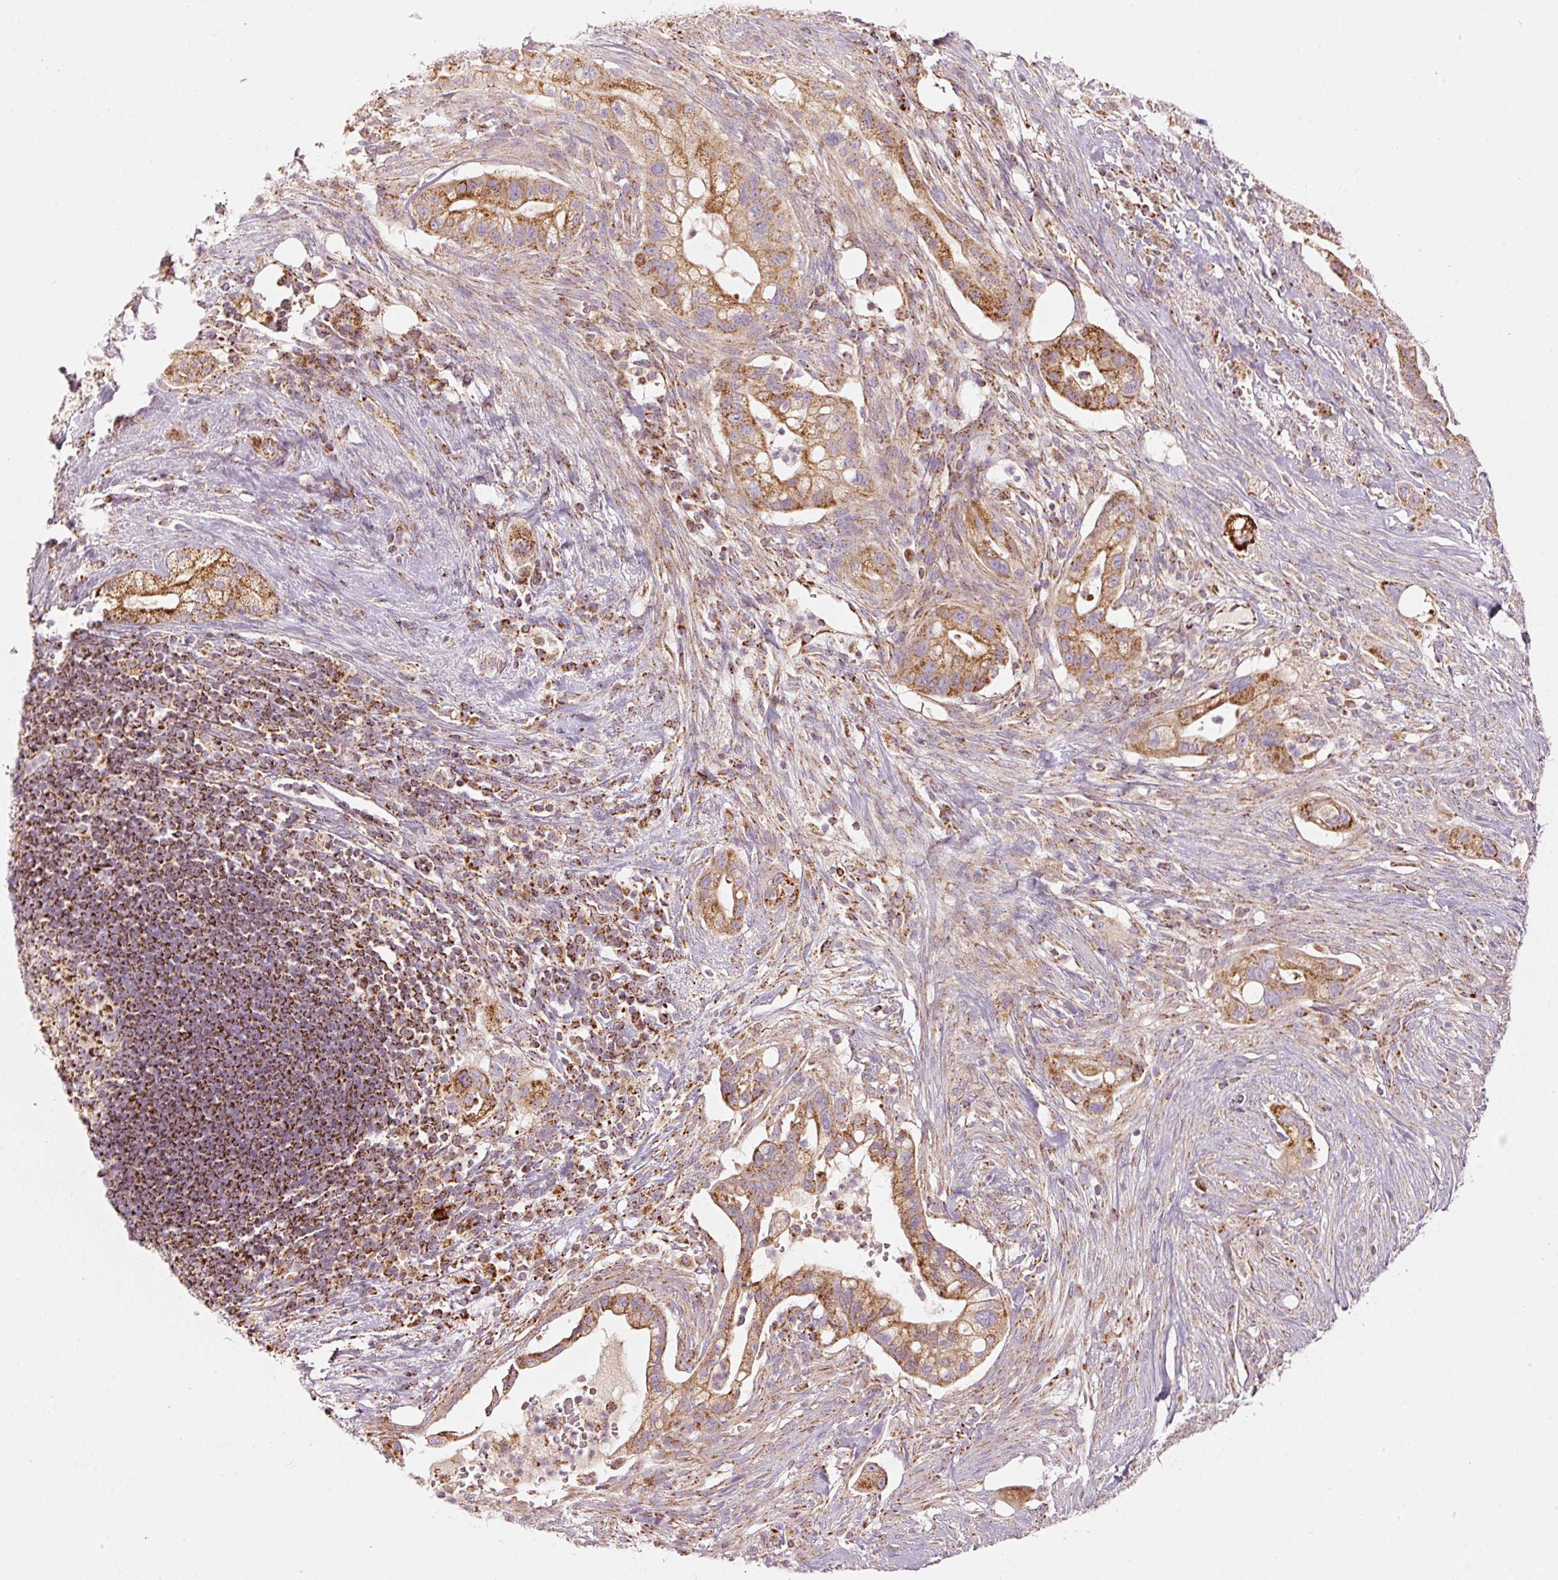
{"staining": {"intensity": "moderate", "quantity": ">75%", "location": "cytoplasmic/membranous"}, "tissue": "pancreatic cancer", "cell_type": "Tumor cells", "image_type": "cancer", "snomed": [{"axis": "morphology", "description": "Adenocarcinoma, NOS"}, {"axis": "topography", "description": "Pancreas"}], "caption": "Immunohistochemical staining of adenocarcinoma (pancreatic) demonstrates medium levels of moderate cytoplasmic/membranous protein expression in about >75% of tumor cells.", "gene": "C17orf98", "patient": {"sex": "male", "age": 44}}